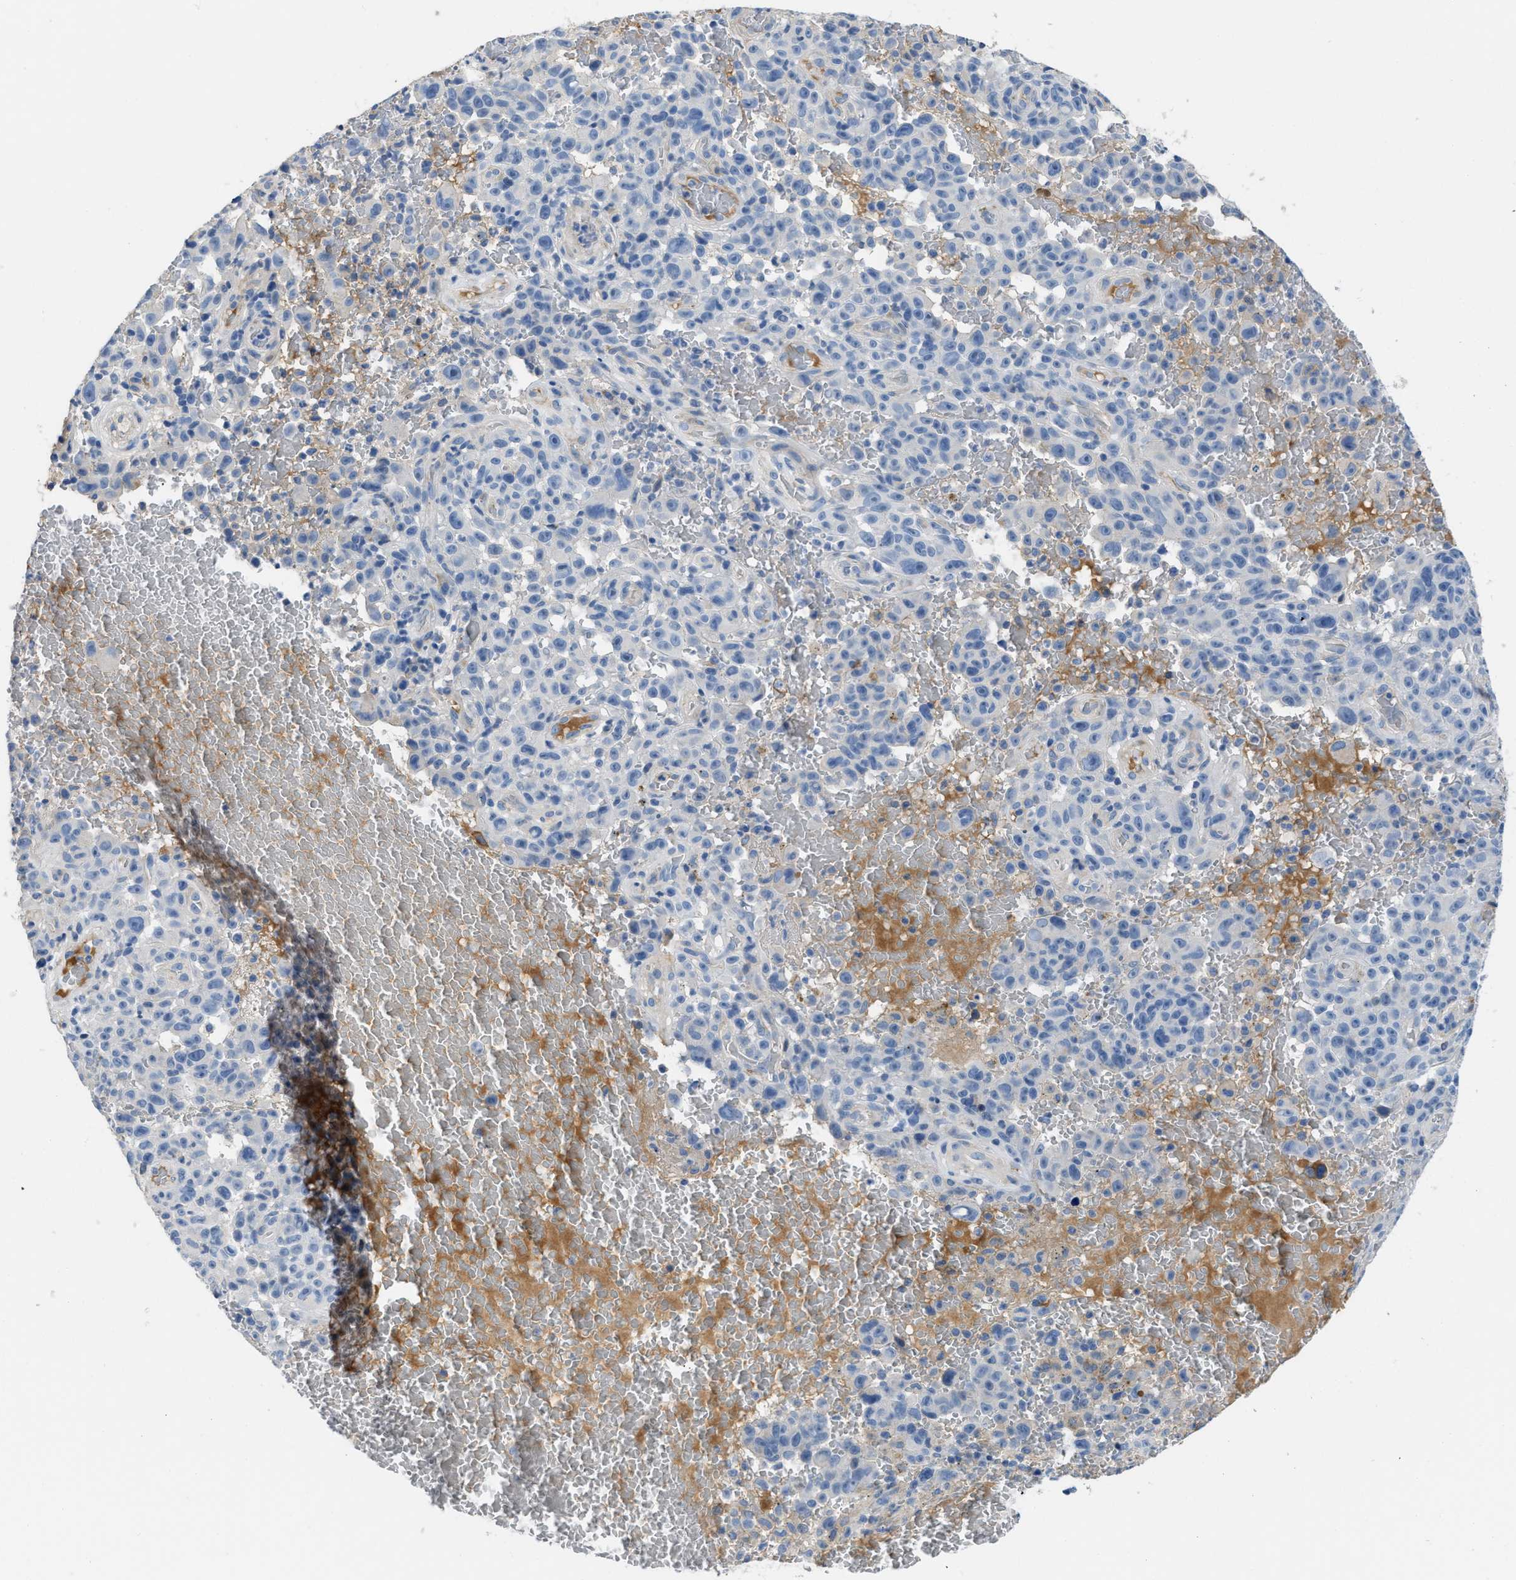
{"staining": {"intensity": "negative", "quantity": "none", "location": "none"}, "tissue": "melanoma", "cell_type": "Tumor cells", "image_type": "cancer", "snomed": [{"axis": "morphology", "description": "Malignant melanoma, NOS"}, {"axis": "topography", "description": "Skin"}], "caption": "DAB immunohistochemical staining of human melanoma shows no significant expression in tumor cells.", "gene": "C1S", "patient": {"sex": "female", "age": 82}}